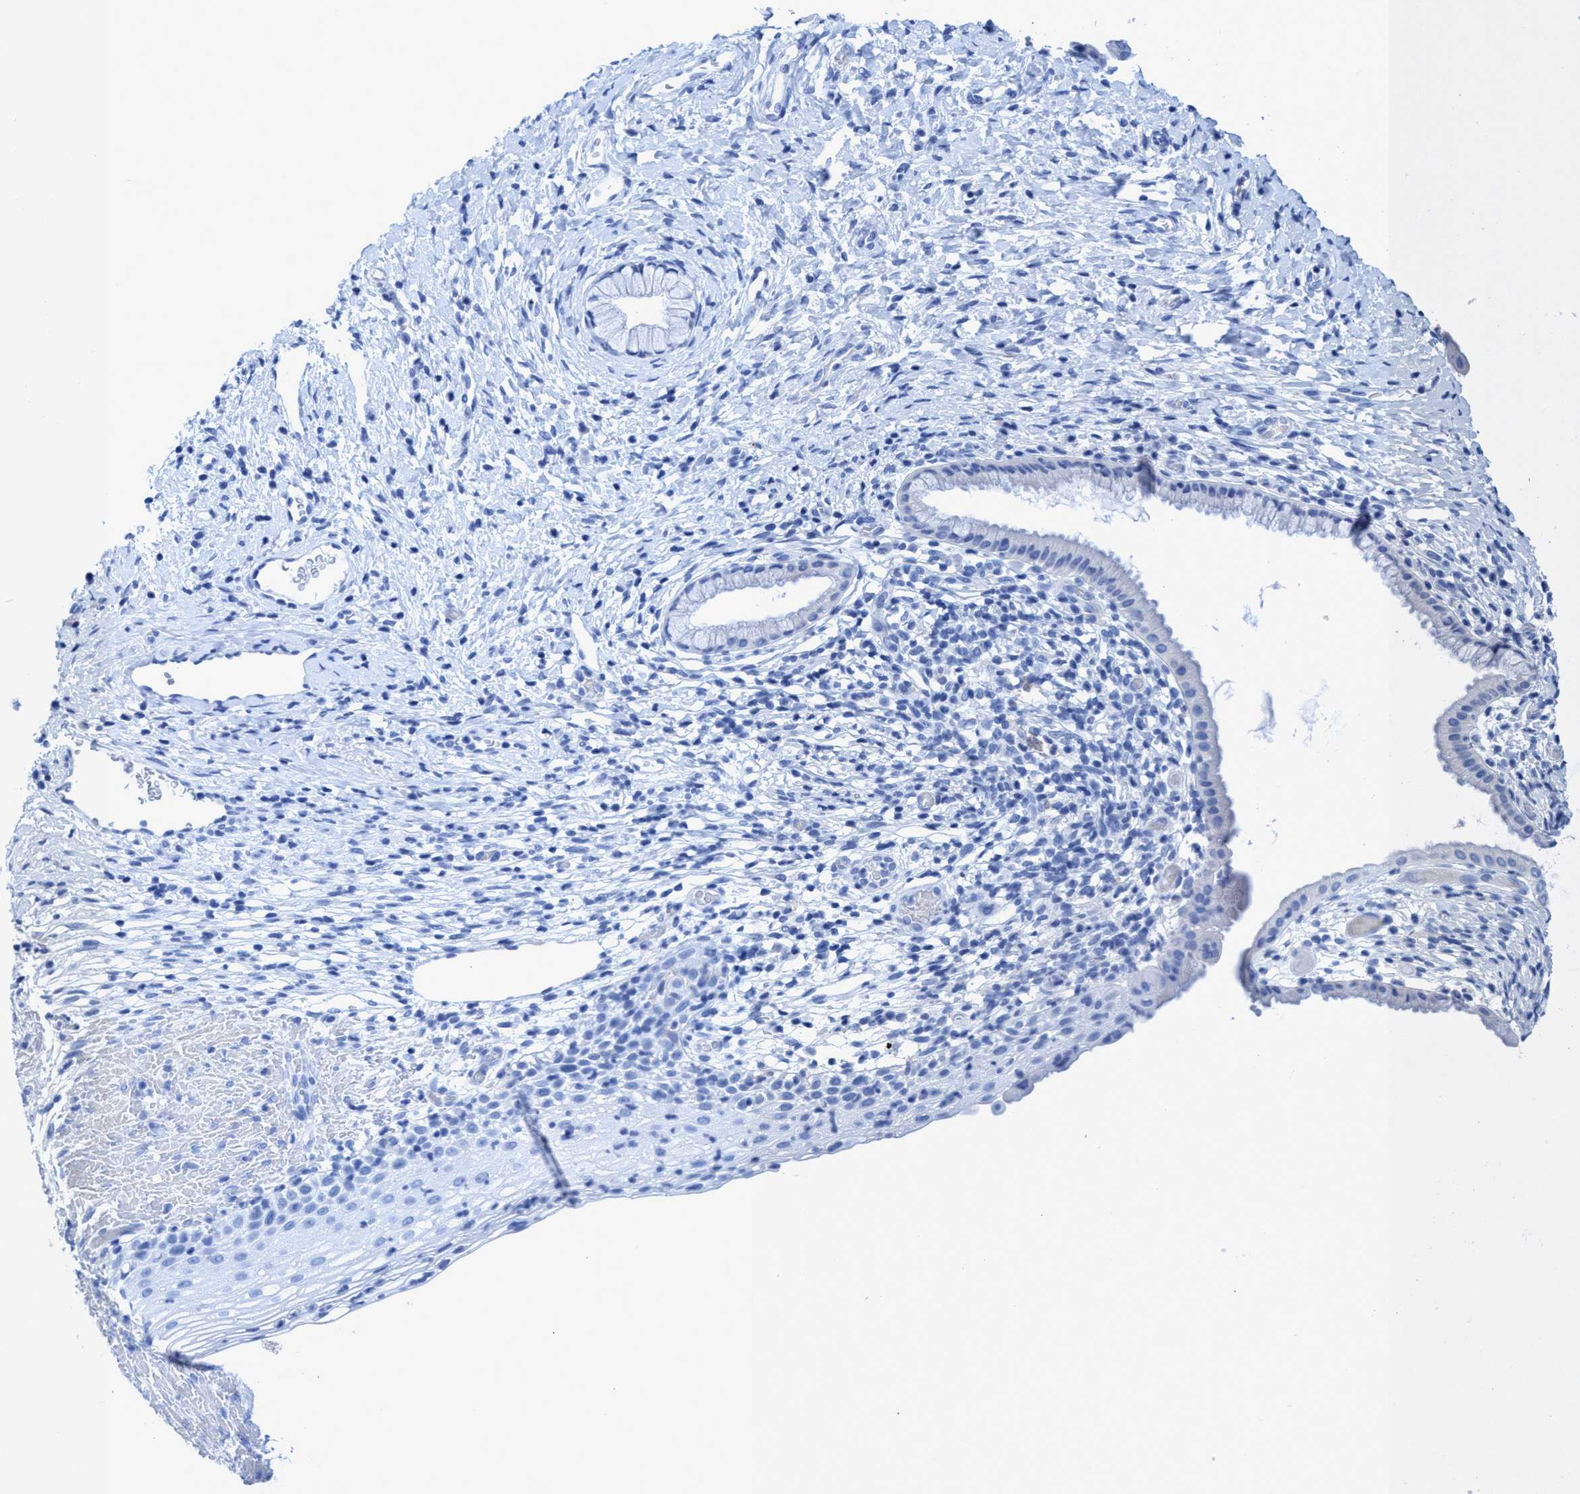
{"staining": {"intensity": "negative", "quantity": "none", "location": "none"}, "tissue": "cervix", "cell_type": "Glandular cells", "image_type": "normal", "snomed": [{"axis": "morphology", "description": "Normal tissue, NOS"}, {"axis": "topography", "description": "Cervix"}], "caption": "Immunohistochemistry (IHC) photomicrograph of benign cervix: human cervix stained with DAB (3,3'-diaminobenzidine) shows no significant protein expression in glandular cells.", "gene": "PLPPR1", "patient": {"sex": "female", "age": 72}}